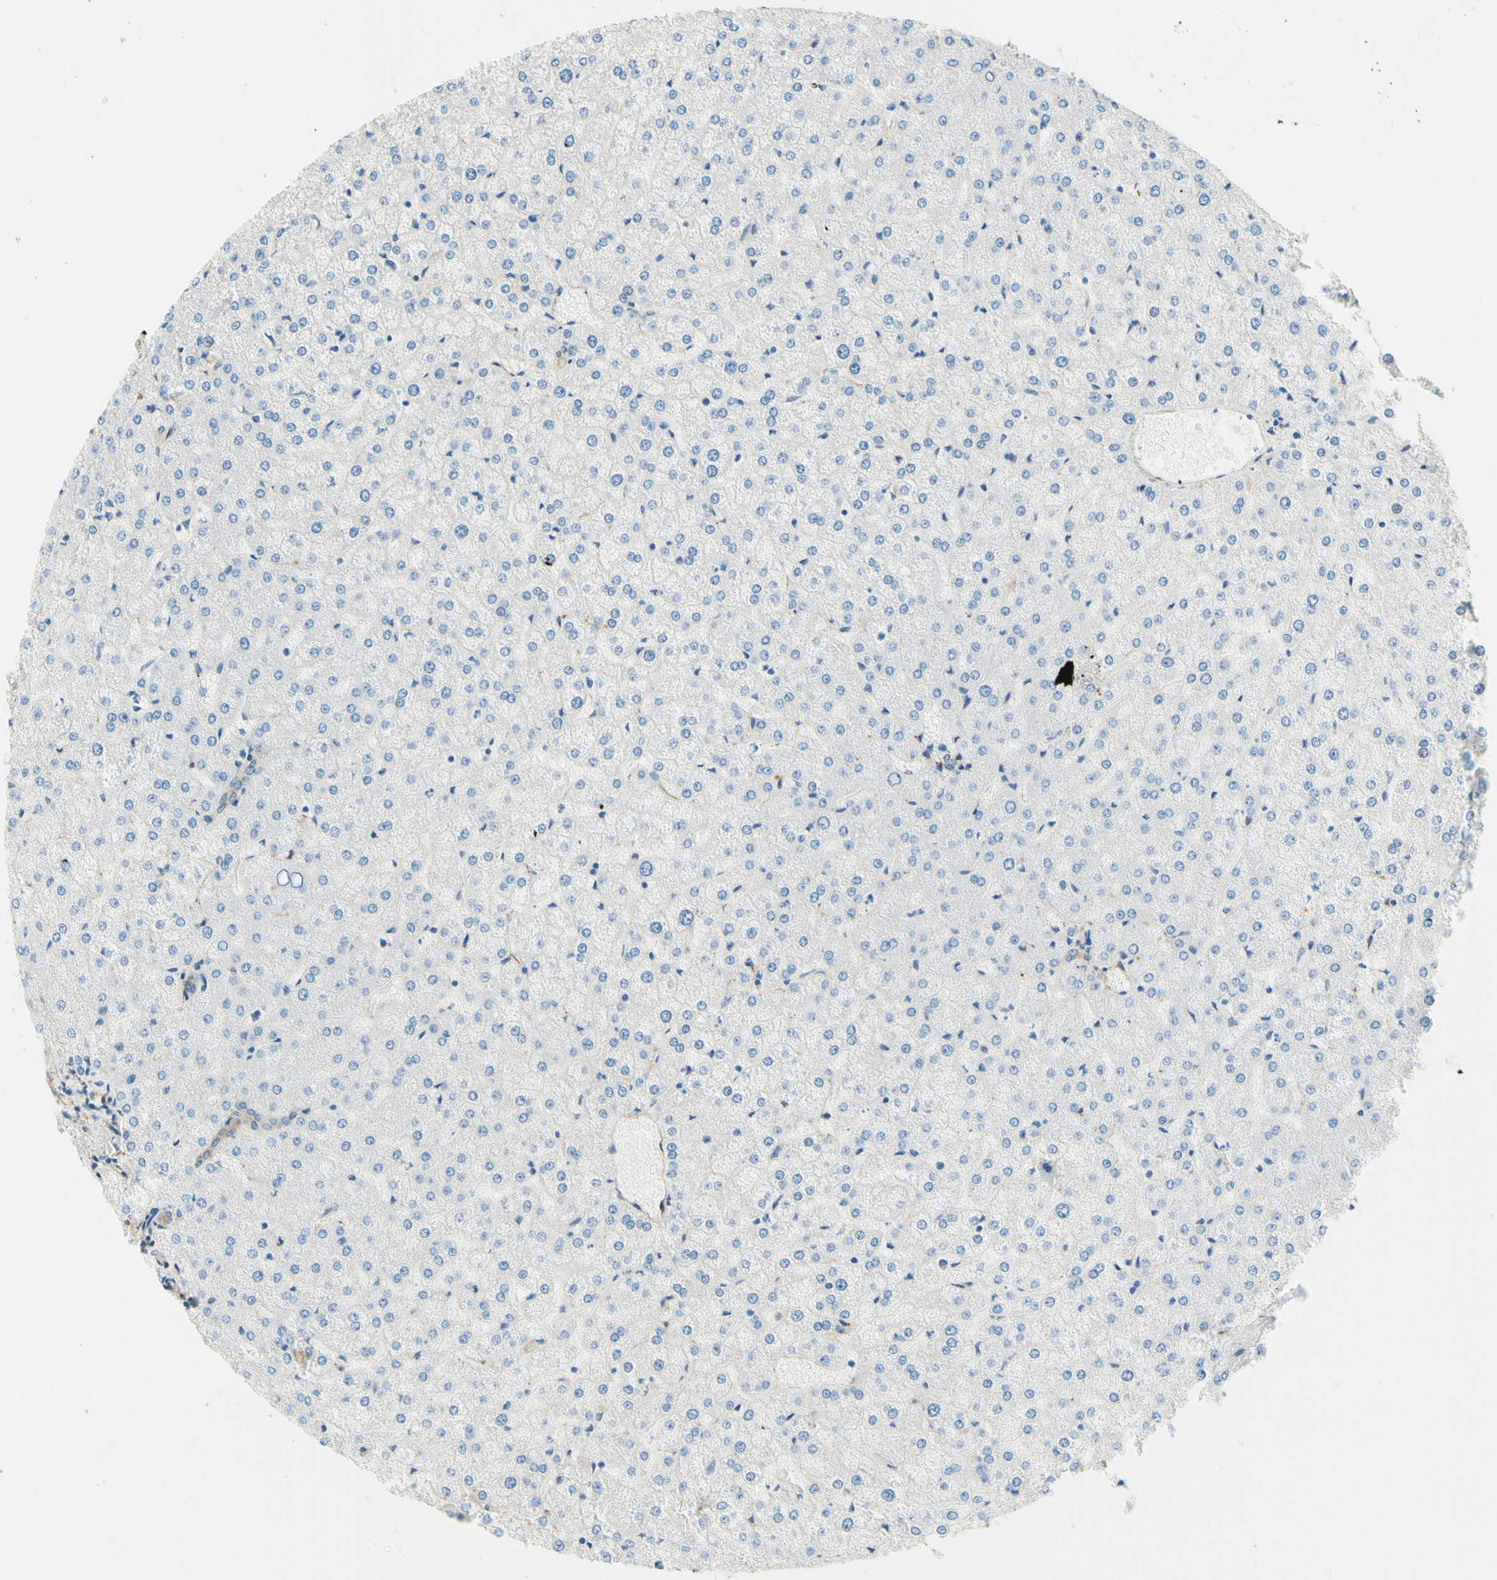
{"staining": {"intensity": "weak", "quantity": ">75%", "location": "cytoplasmic/membranous"}, "tissue": "liver", "cell_type": "Cholangiocytes", "image_type": "normal", "snomed": [{"axis": "morphology", "description": "Normal tissue, NOS"}, {"axis": "topography", "description": "Liver"}], "caption": "The micrograph demonstrates a brown stain indicating the presence of a protein in the cytoplasmic/membranous of cholangiocytes in liver.", "gene": "DPYSL3", "patient": {"sex": "female", "age": 32}}